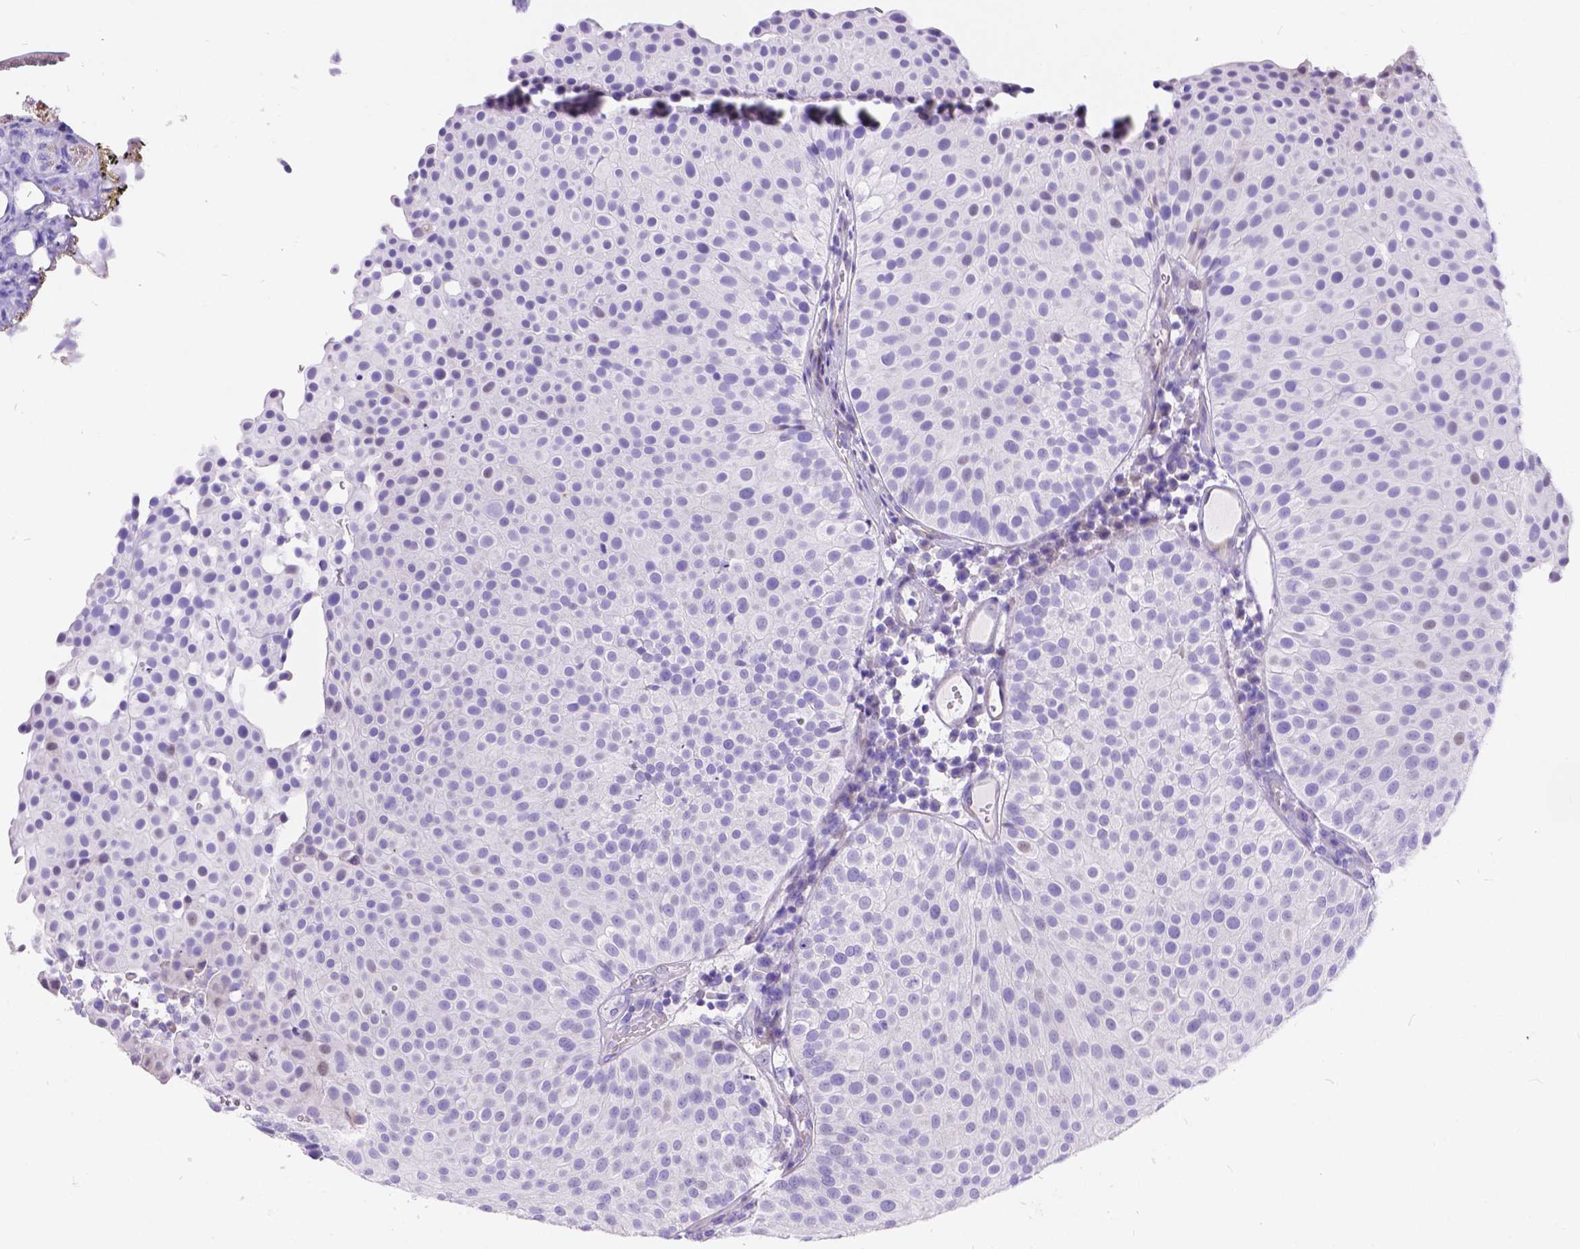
{"staining": {"intensity": "negative", "quantity": "none", "location": "none"}, "tissue": "urothelial cancer", "cell_type": "Tumor cells", "image_type": "cancer", "snomed": [{"axis": "morphology", "description": "Urothelial carcinoma, Low grade"}, {"axis": "topography", "description": "Urinary bladder"}], "caption": "Immunohistochemical staining of urothelial cancer shows no significant positivity in tumor cells.", "gene": "KLHL10", "patient": {"sex": "female", "age": 87}}